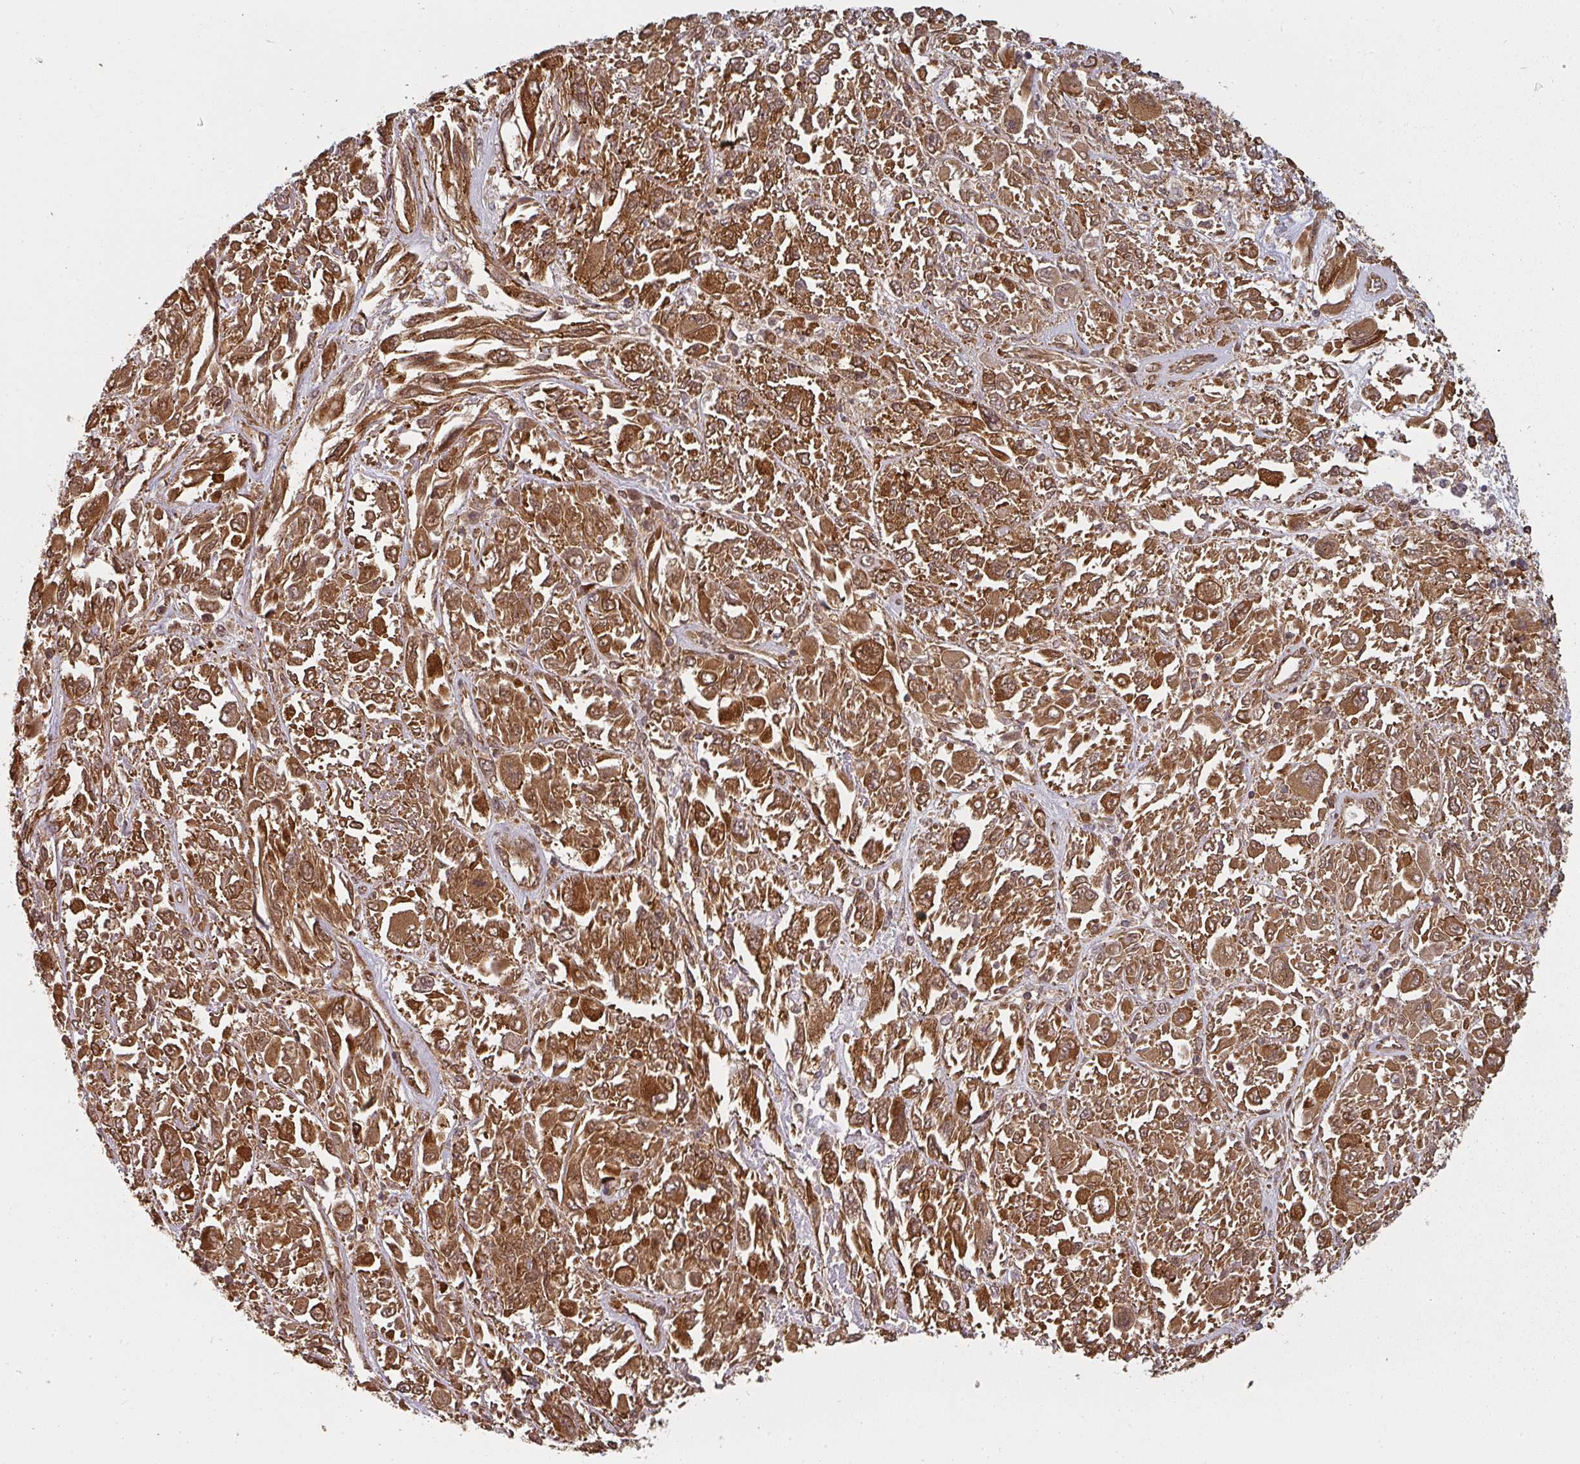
{"staining": {"intensity": "strong", "quantity": ">75%", "location": "cytoplasmic/membranous"}, "tissue": "melanoma", "cell_type": "Tumor cells", "image_type": "cancer", "snomed": [{"axis": "morphology", "description": "Malignant melanoma, NOS"}, {"axis": "topography", "description": "Skin"}], "caption": "Melanoma stained with a brown dye reveals strong cytoplasmic/membranous positive staining in approximately >75% of tumor cells.", "gene": "PPP6R3", "patient": {"sex": "female", "age": 91}}